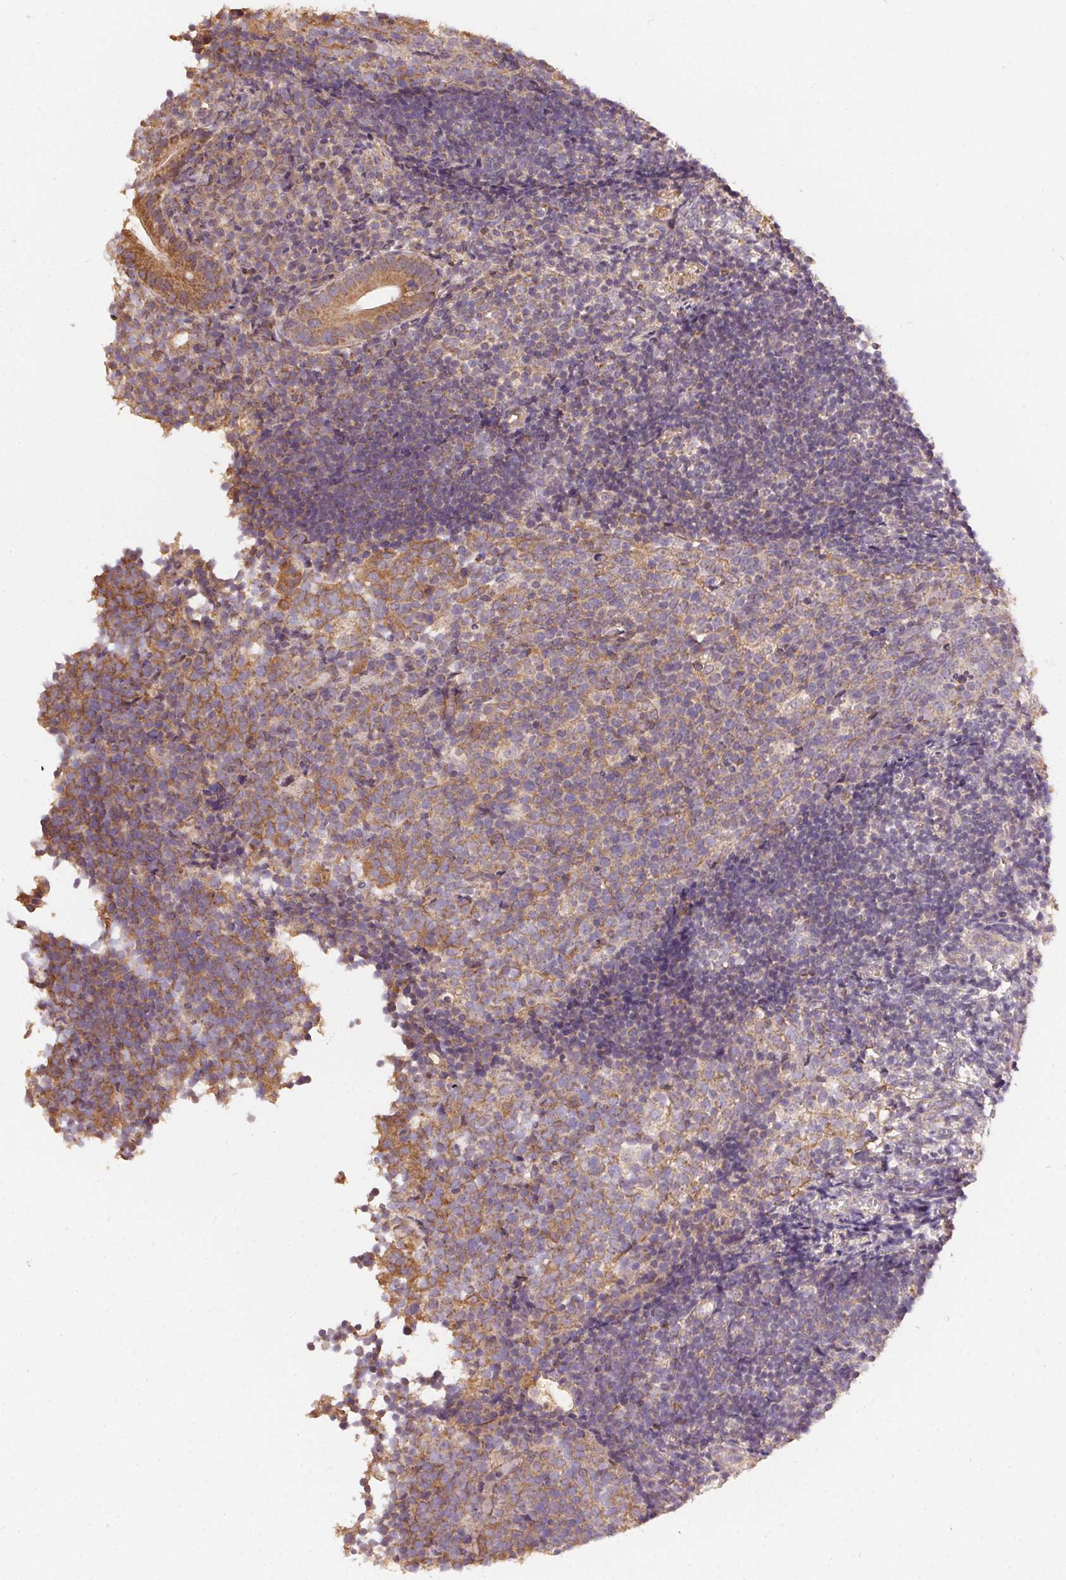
{"staining": {"intensity": "moderate", "quantity": ">75%", "location": "cytoplasmic/membranous"}, "tissue": "appendix", "cell_type": "Glandular cells", "image_type": "normal", "snomed": [{"axis": "morphology", "description": "Normal tissue, NOS"}, {"axis": "topography", "description": "Appendix"}], "caption": "Appendix was stained to show a protein in brown. There is medium levels of moderate cytoplasmic/membranous positivity in approximately >75% of glandular cells. The staining is performed using DAB brown chromogen to label protein expression. The nuclei are counter-stained blue using hematoxylin.", "gene": "REV3L", "patient": {"sex": "female", "age": 32}}